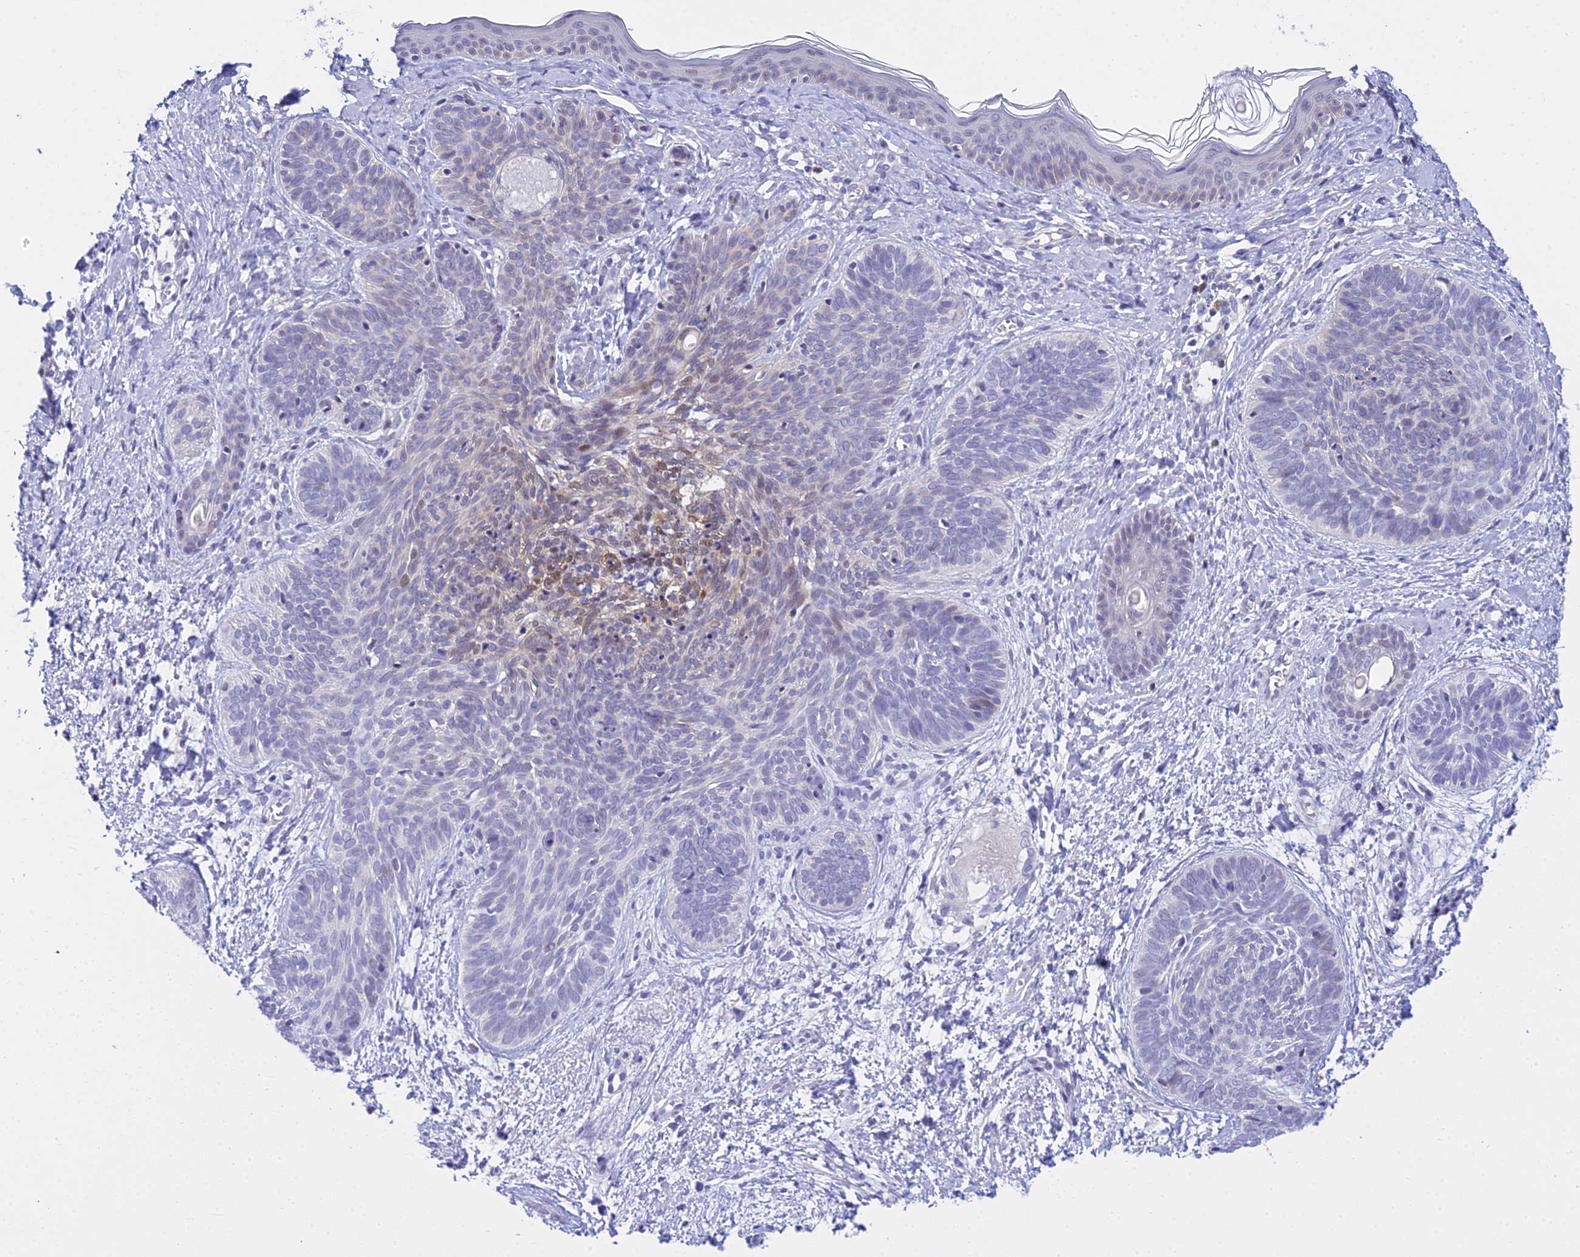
{"staining": {"intensity": "moderate", "quantity": "<25%", "location": "nuclear"}, "tissue": "skin cancer", "cell_type": "Tumor cells", "image_type": "cancer", "snomed": [{"axis": "morphology", "description": "Basal cell carcinoma"}, {"axis": "topography", "description": "Skin"}], "caption": "IHC of human skin cancer shows low levels of moderate nuclear staining in about <25% of tumor cells.", "gene": "ZMIZ1", "patient": {"sex": "female", "age": 81}}